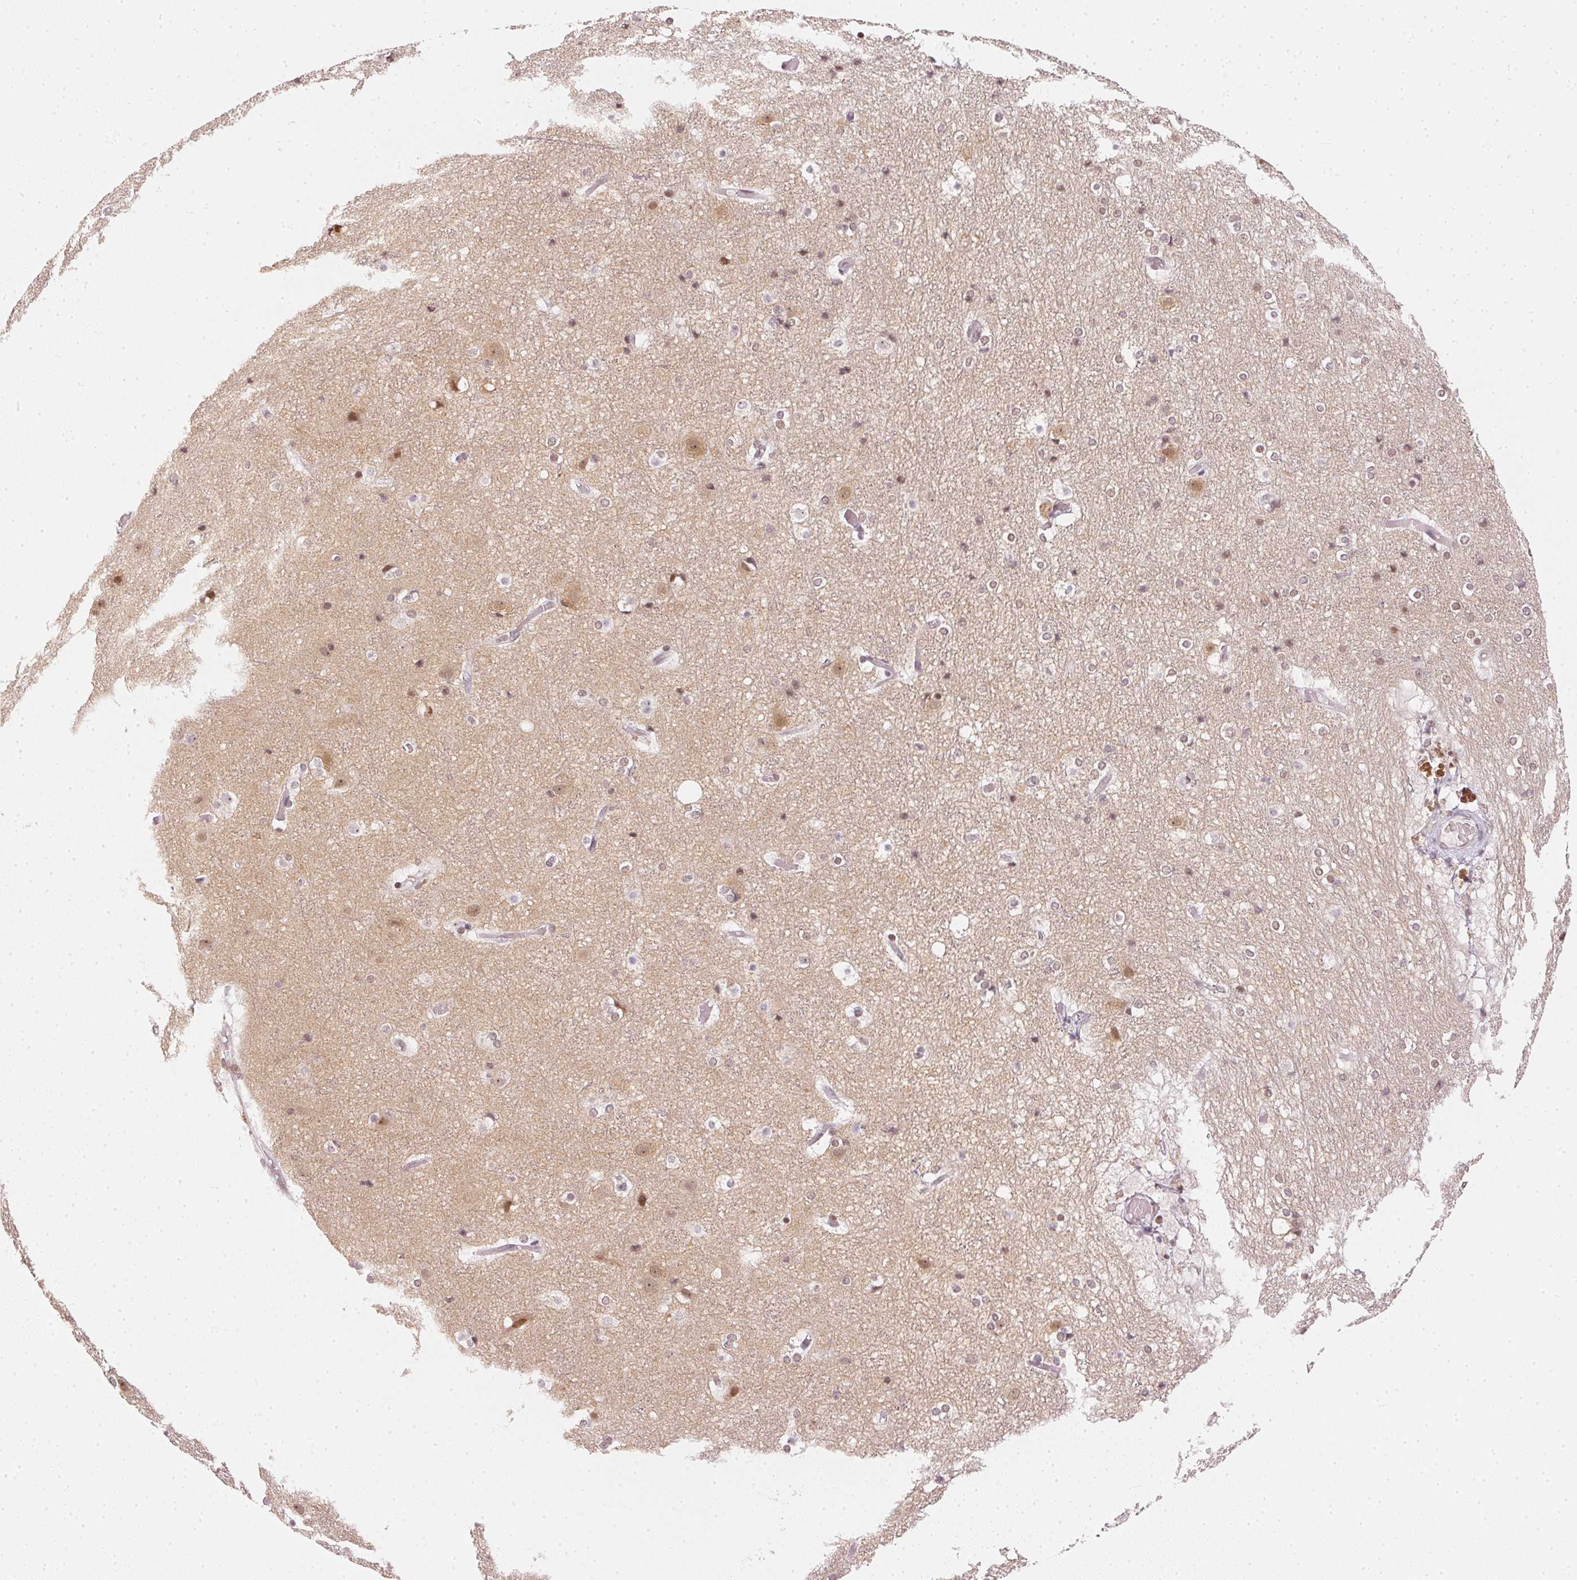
{"staining": {"intensity": "negative", "quantity": "none", "location": "none"}, "tissue": "cerebral cortex", "cell_type": "Endothelial cells", "image_type": "normal", "snomed": [{"axis": "morphology", "description": "Normal tissue, NOS"}, {"axis": "topography", "description": "Cerebral cortex"}], "caption": "IHC of benign cerebral cortex demonstrates no expression in endothelial cells.", "gene": "DNAJC6", "patient": {"sex": "female", "age": 52}}